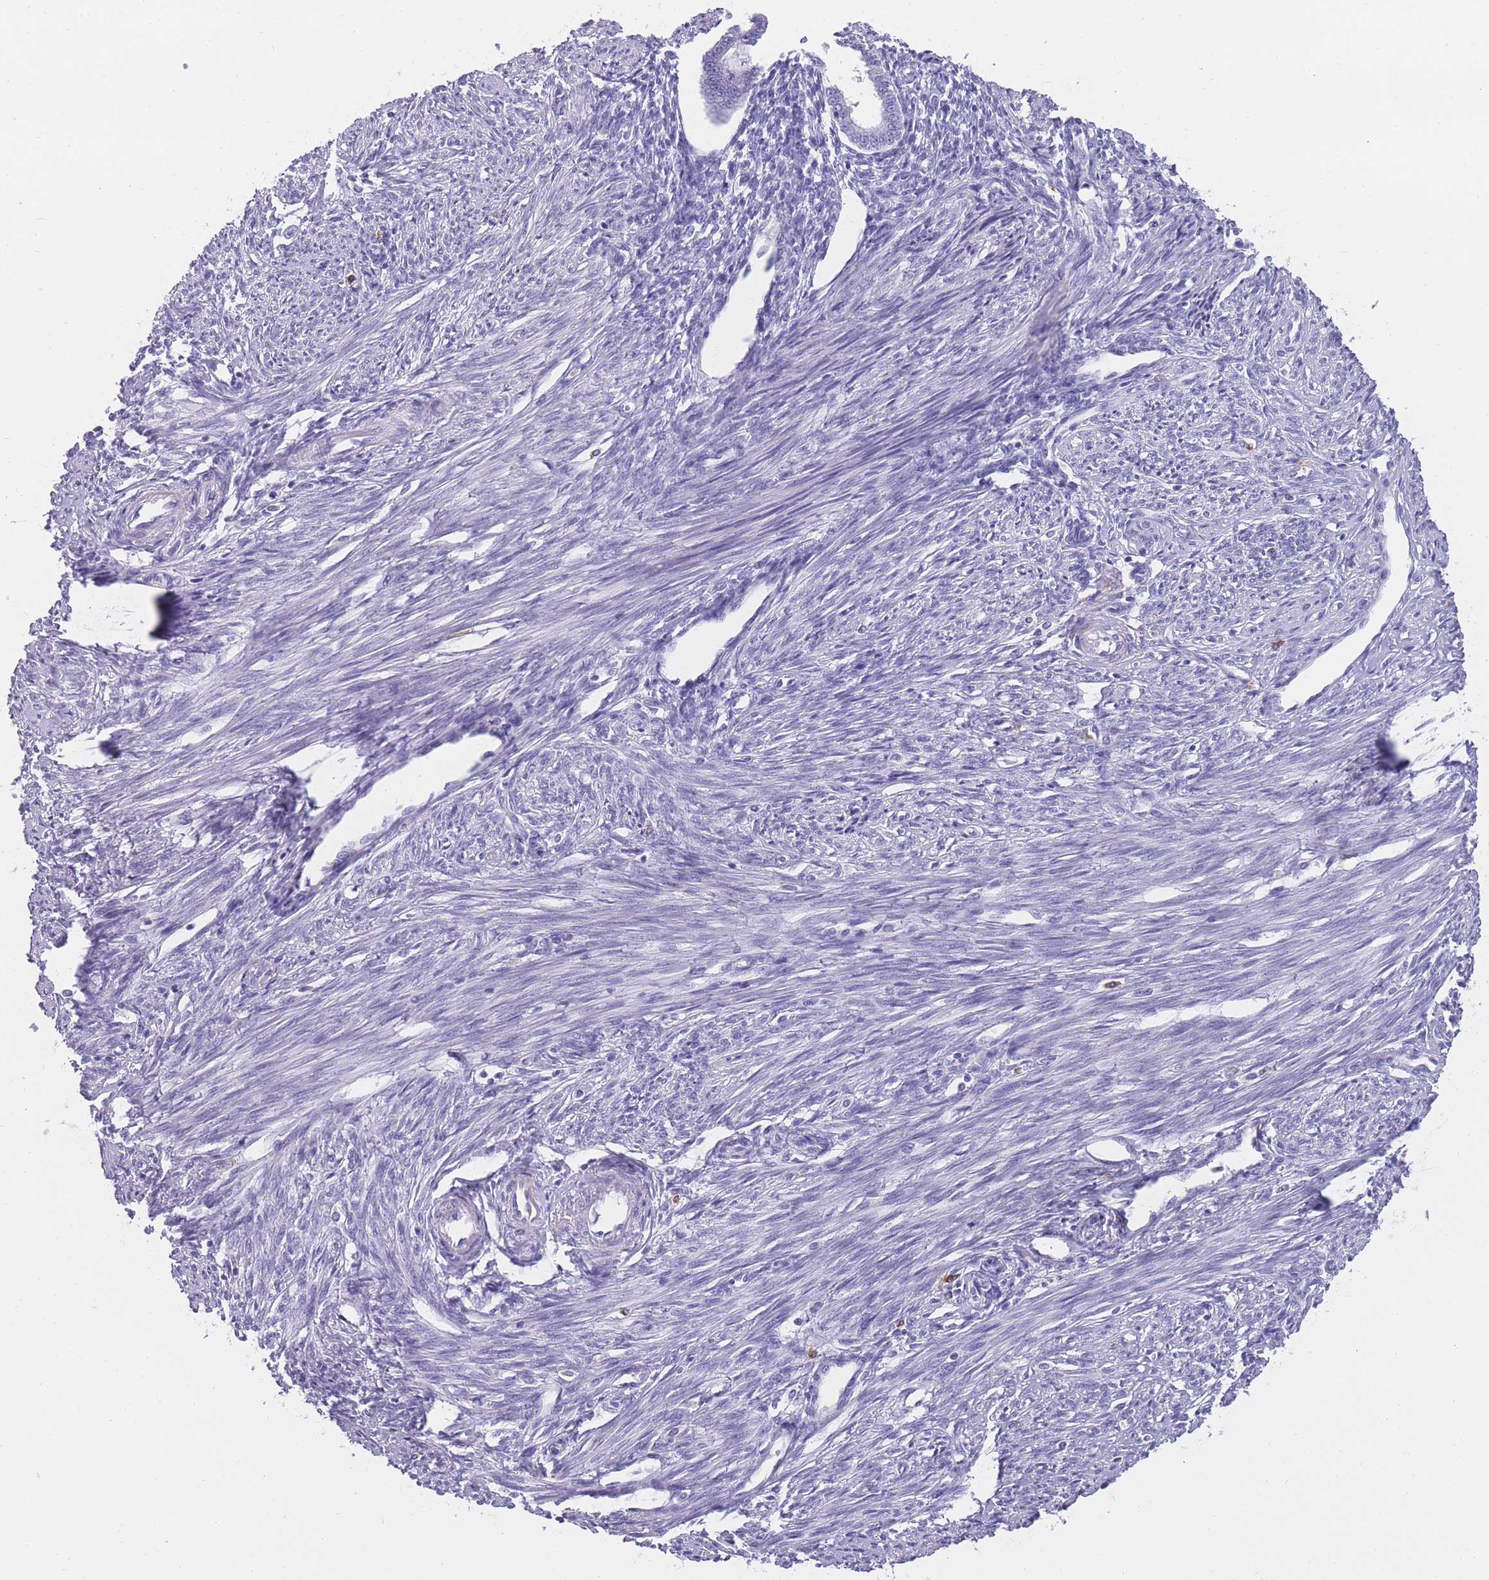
{"staining": {"intensity": "negative", "quantity": "none", "location": "none"}, "tissue": "endometrium", "cell_type": "Cells in endometrial stroma", "image_type": "normal", "snomed": [{"axis": "morphology", "description": "Normal tissue, NOS"}, {"axis": "topography", "description": "Endometrium"}], "caption": "An immunohistochemistry micrograph of unremarkable endometrium is shown. There is no staining in cells in endometrial stroma of endometrium. (DAB immunohistochemistry with hematoxylin counter stain).", "gene": "ZNF662", "patient": {"sex": "female", "age": 56}}